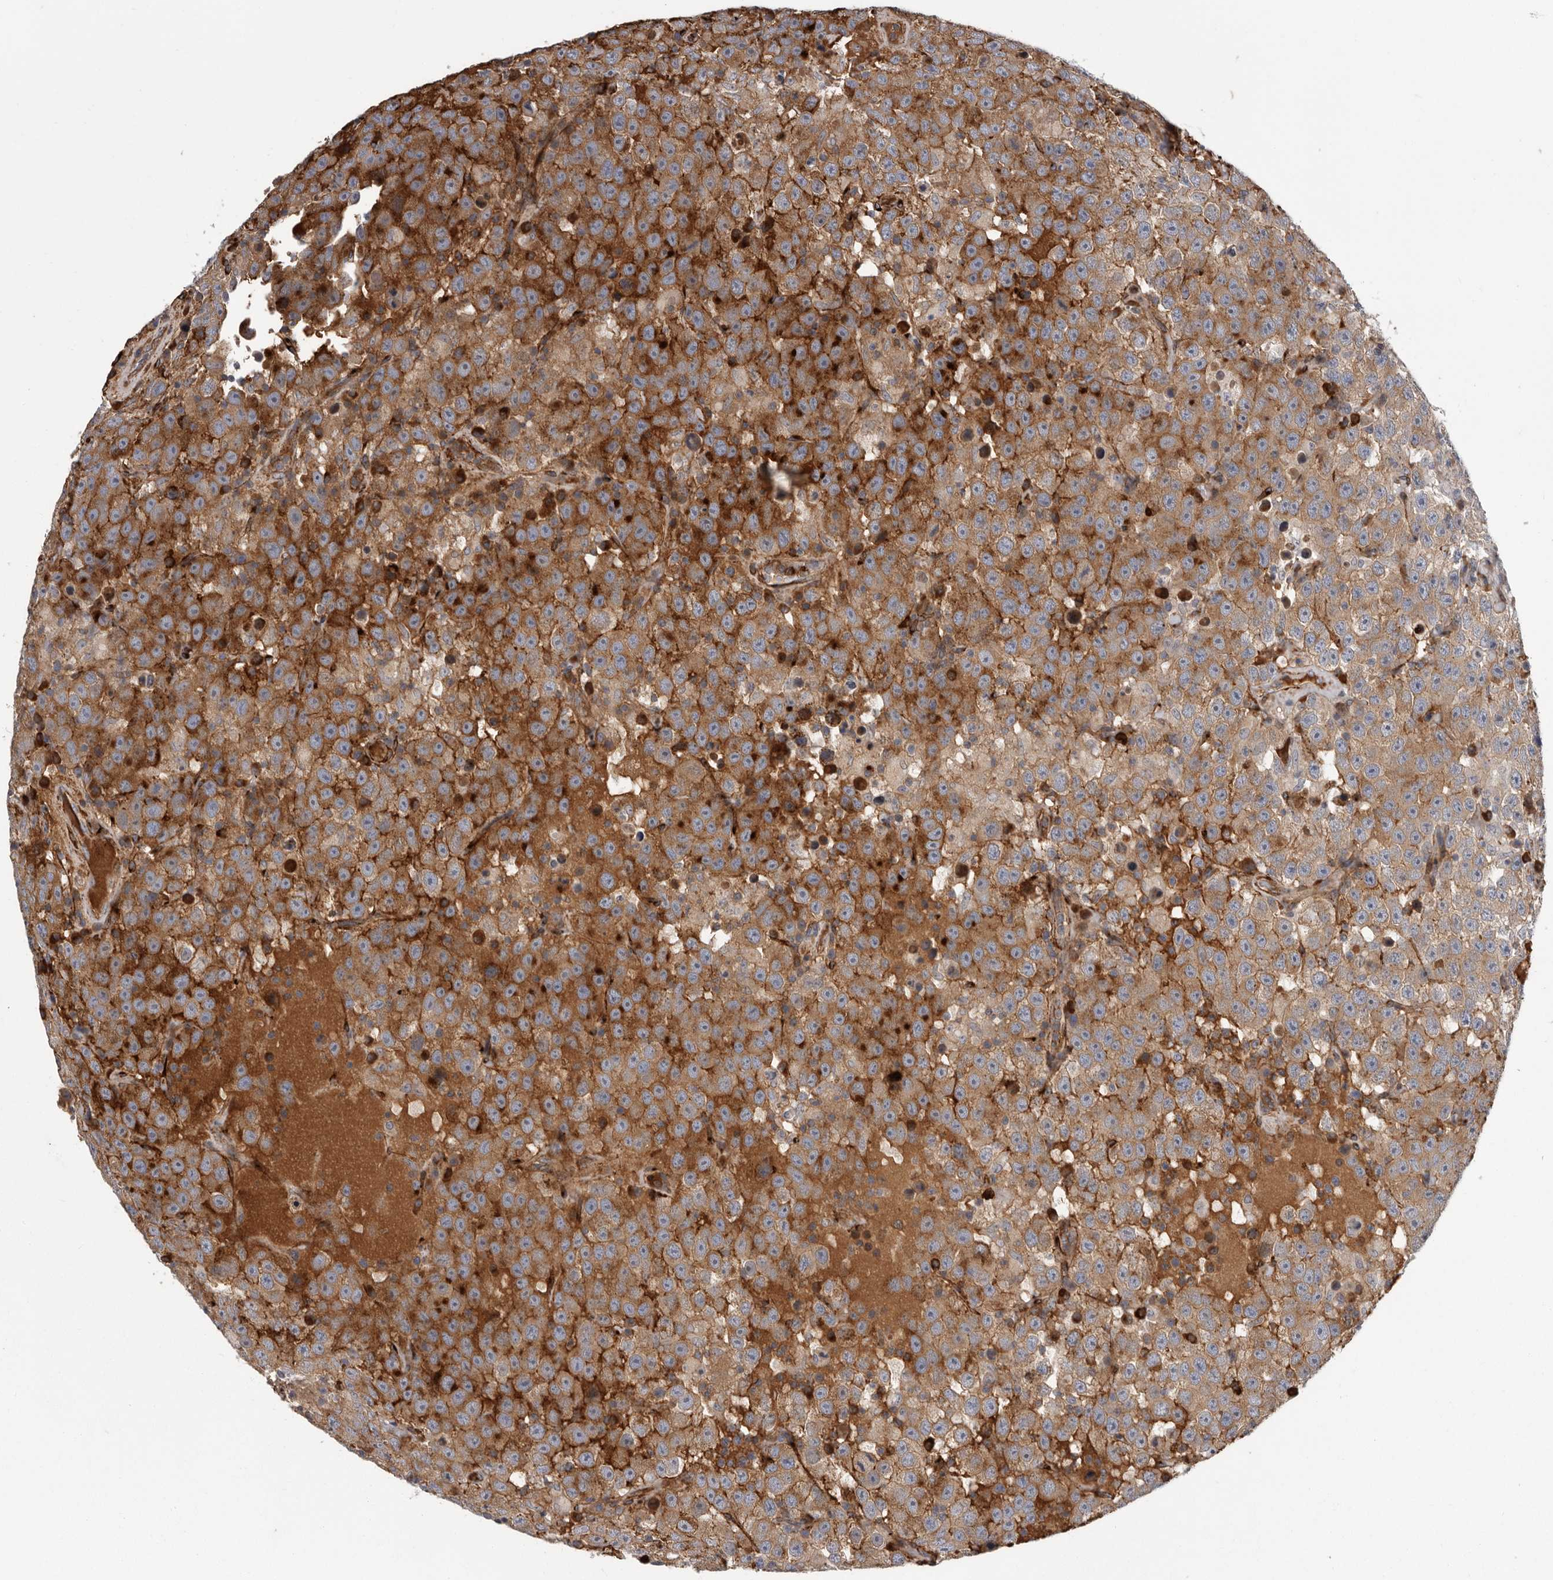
{"staining": {"intensity": "moderate", "quantity": ">75%", "location": "cytoplasmic/membranous"}, "tissue": "testis cancer", "cell_type": "Tumor cells", "image_type": "cancer", "snomed": [{"axis": "morphology", "description": "Seminoma, NOS"}, {"axis": "topography", "description": "Testis"}], "caption": "High-magnification brightfield microscopy of testis cancer stained with DAB (brown) and counterstained with hematoxylin (blue). tumor cells exhibit moderate cytoplasmic/membranous positivity is appreciated in approximately>75% of cells.", "gene": "ATXN3L", "patient": {"sex": "male", "age": 41}}